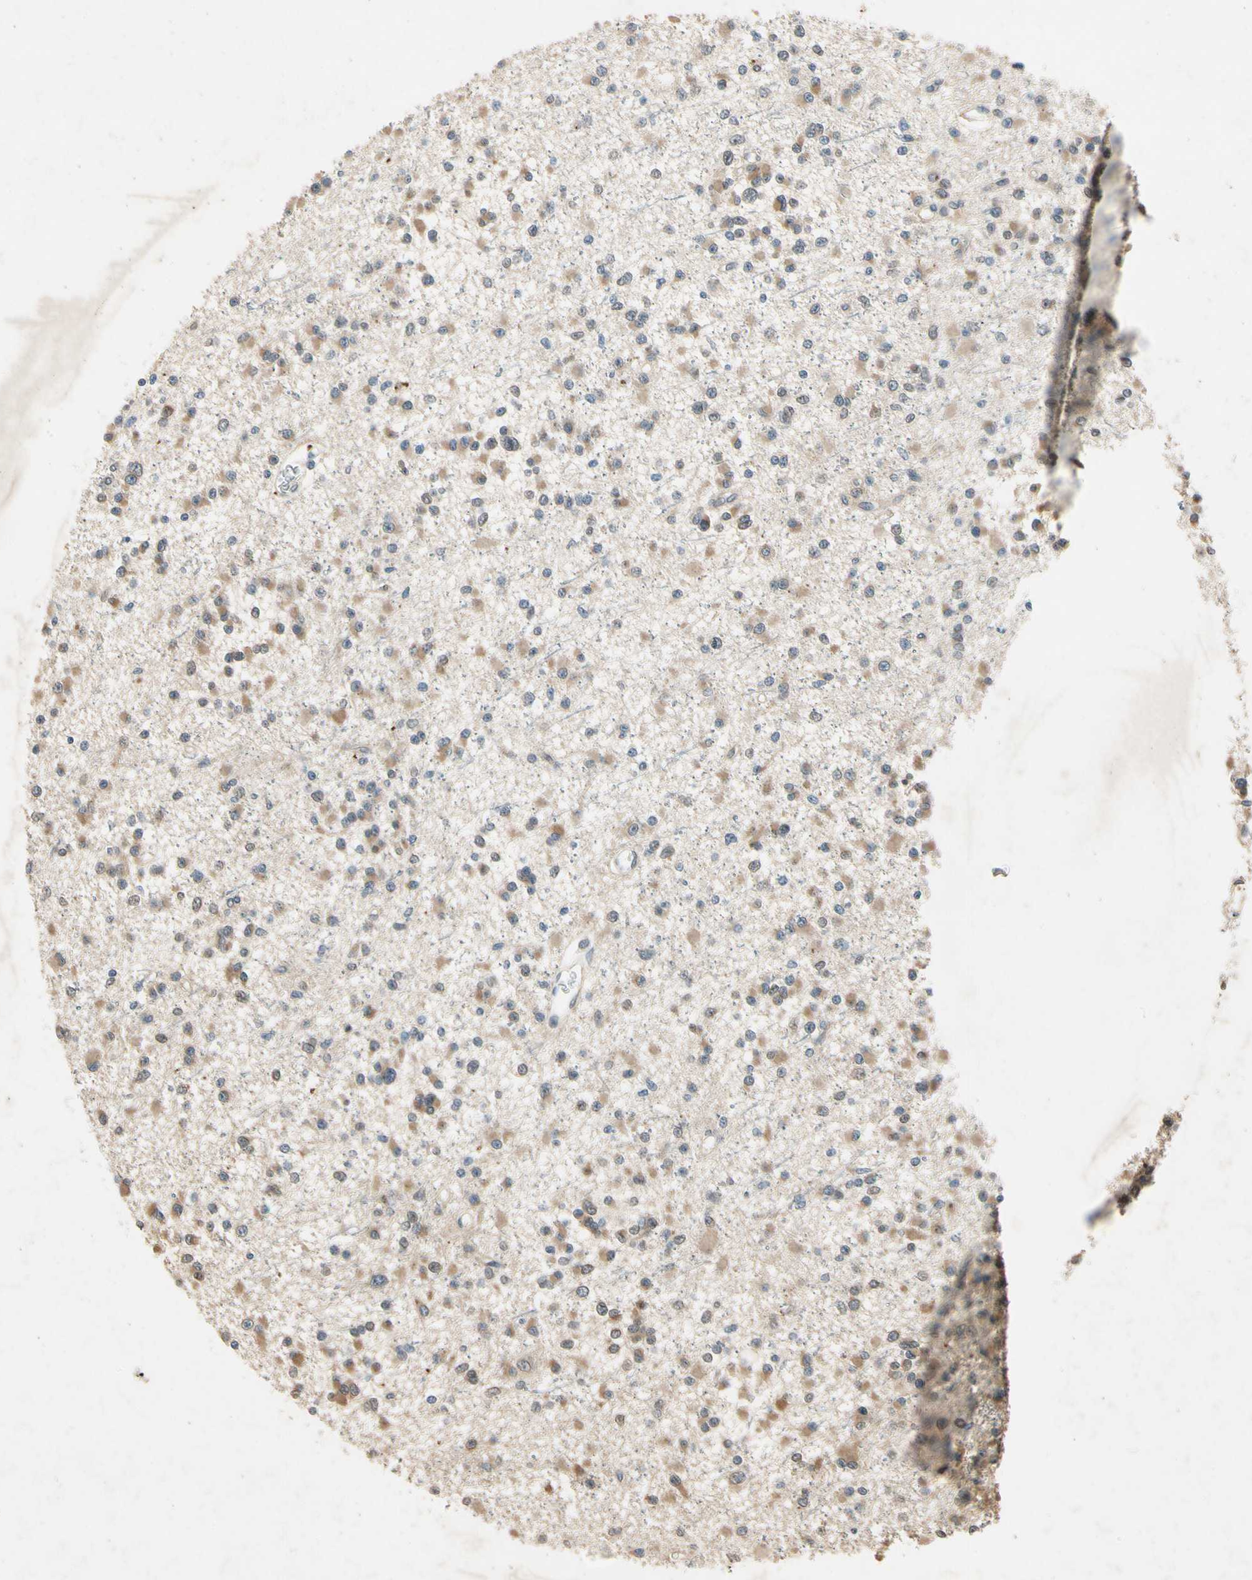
{"staining": {"intensity": "weak", "quantity": ">75%", "location": "cytoplasmic/membranous"}, "tissue": "glioma", "cell_type": "Tumor cells", "image_type": "cancer", "snomed": [{"axis": "morphology", "description": "Glioma, malignant, Low grade"}, {"axis": "topography", "description": "Brain"}], "caption": "Brown immunohistochemical staining in glioma shows weak cytoplasmic/membranous staining in about >75% of tumor cells. (brown staining indicates protein expression, while blue staining denotes nuclei).", "gene": "DPY19L3", "patient": {"sex": "female", "age": 22}}